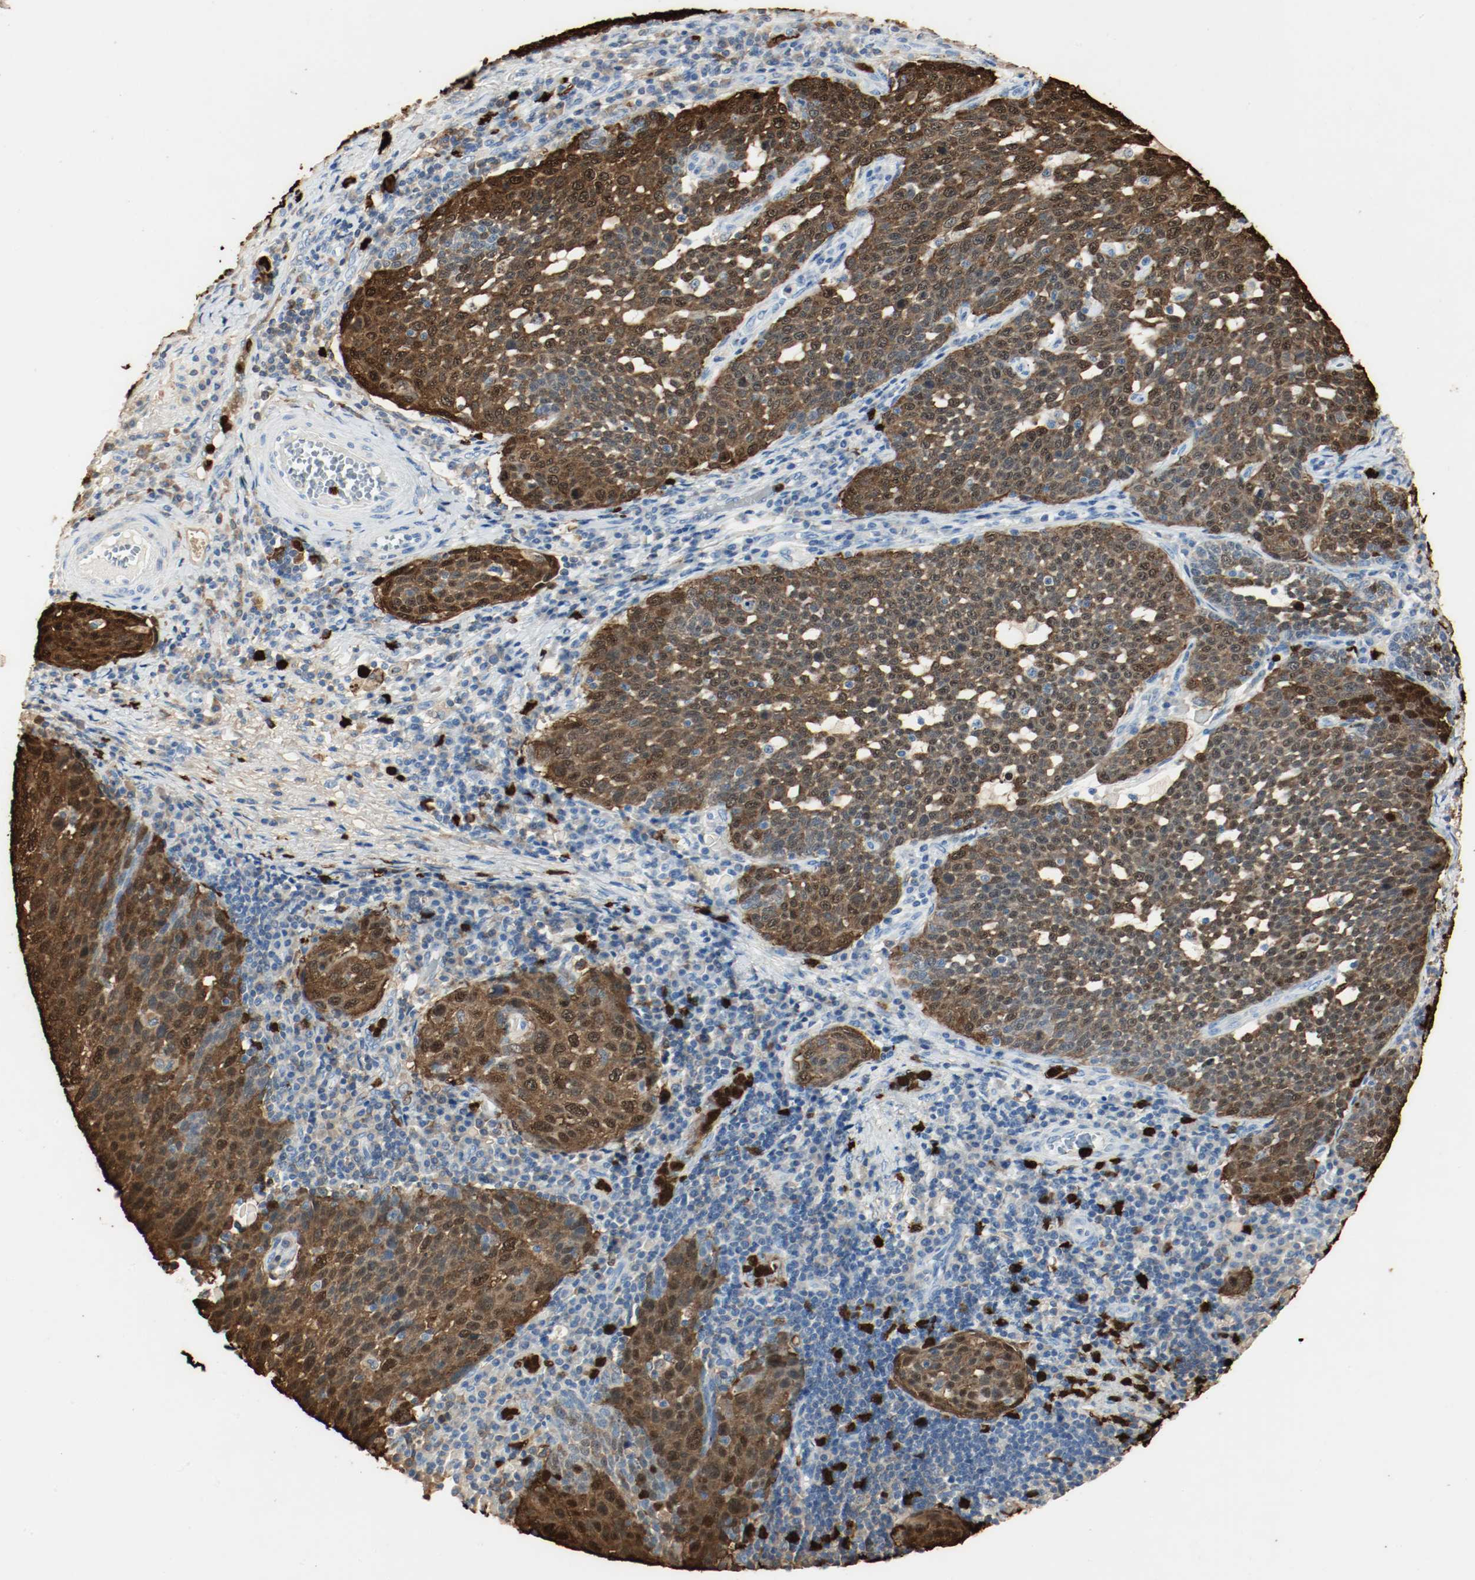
{"staining": {"intensity": "strong", "quantity": ">75%", "location": "cytoplasmic/membranous"}, "tissue": "cervical cancer", "cell_type": "Tumor cells", "image_type": "cancer", "snomed": [{"axis": "morphology", "description": "Squamous cell carcinoma, NOS"}, {"axis": "topography", "description": "Cervix"}], "caption": "Immunohistochemical staining of squamous cell carcinoma (cervical) reveals high levels of strong cytoplasmic/membranous protein expression in approximately >75% of tumor cells. (DAB IHC with brightfield microscopy, high magnification).", "gene": "S100A9", "patient": {"sex": "female", "age": 34}}